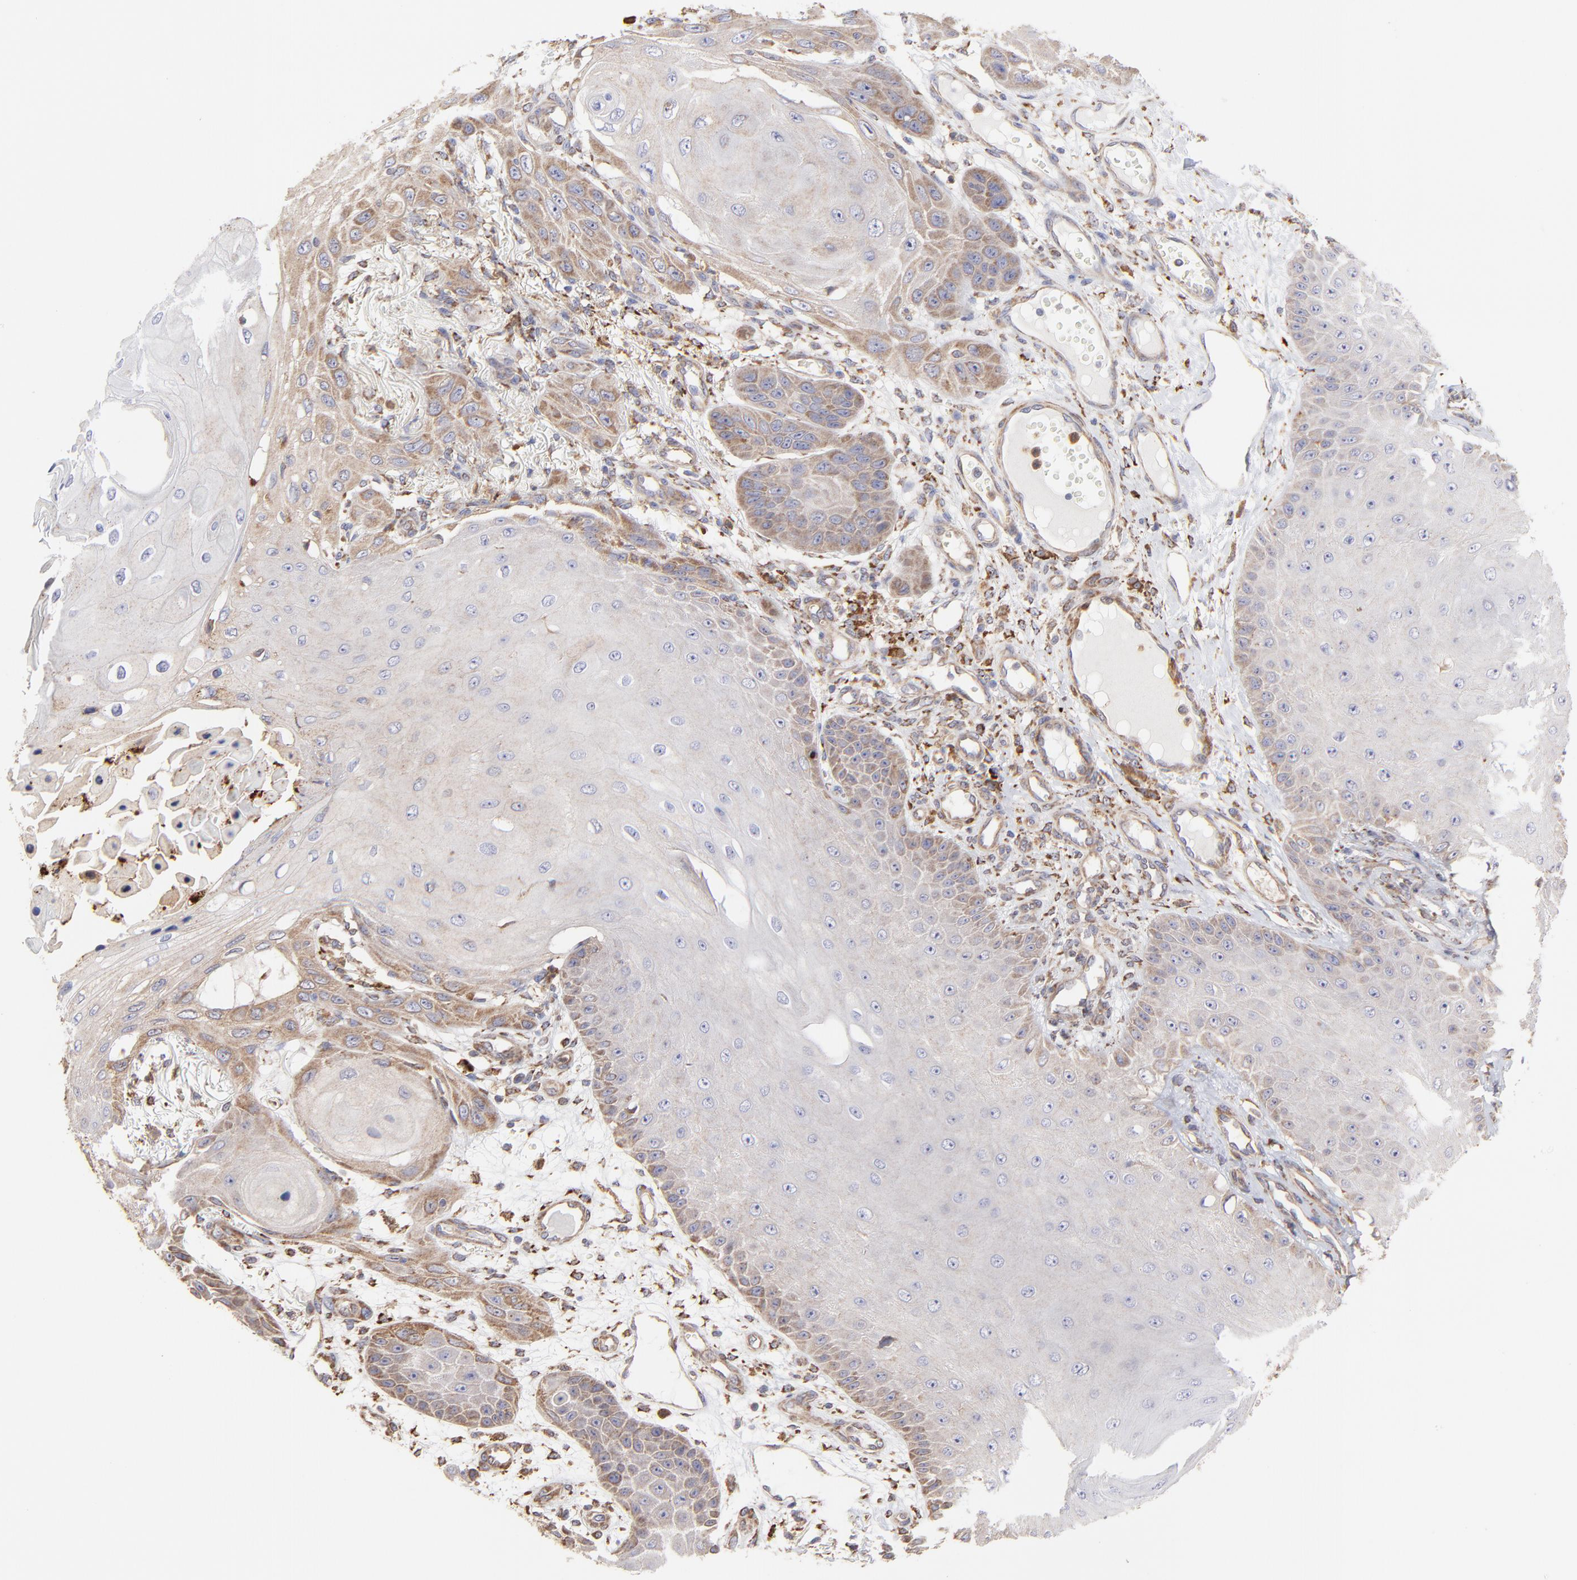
{"staining": {"intensity": "weak", "quantity": "<25%", "location": "cytoplasmic/membranous"}, "tissue": "skin cancer", "cell_type": "Tumor cells", "image_type": "cancer", "snomed": [{"axis": "morphology", "description": "Squamous cell carcinoma, NOS"}, {"axis": "topography", "description": "Skin"}], "caption": "Human skin cancer stained for a protein using immunohistochemistry shows no staining in tumor cells.", "gene": "PFKM", "patient": {"sex": "female", "age": 40}}